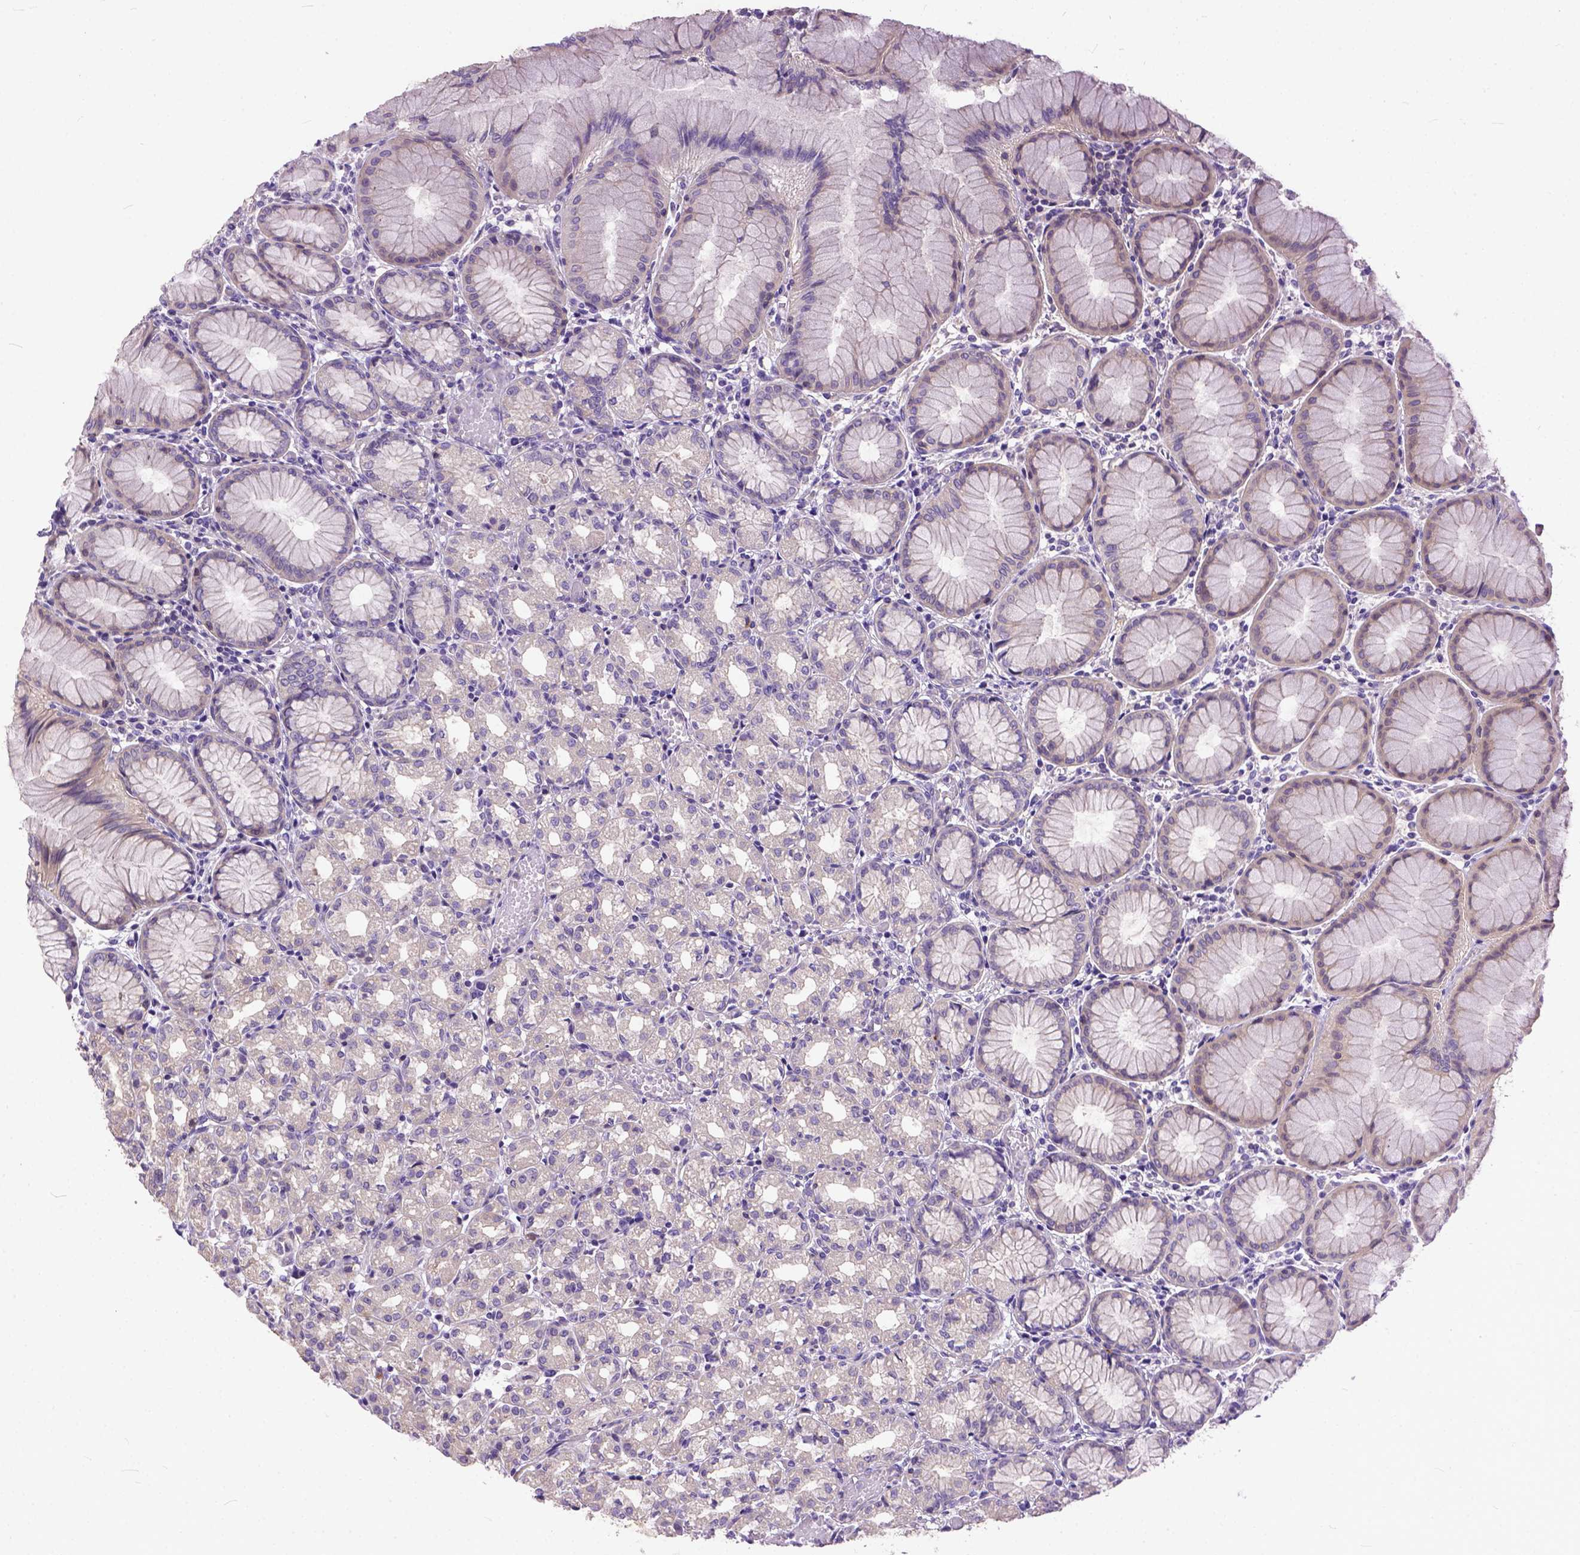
{"staining": {"intensity": "weak", "quantity": "<25%", "location": "cytoplasmic/membranous"}, "tissue": "stomach", "cell_type": "Glandular cells", "image_type": "normal", "snomed": [{"axis": "morphology", "description": "Normal tissue, NOS"}, {"axis": "topography", "description": "Stomach"}], "caption": "This is an immunohistochemistry histopathology image of unremarkable stomach. There is no expression in glandular cells.", "gene": "BANF2", "patient": {"sex": "female", "age": 57}}